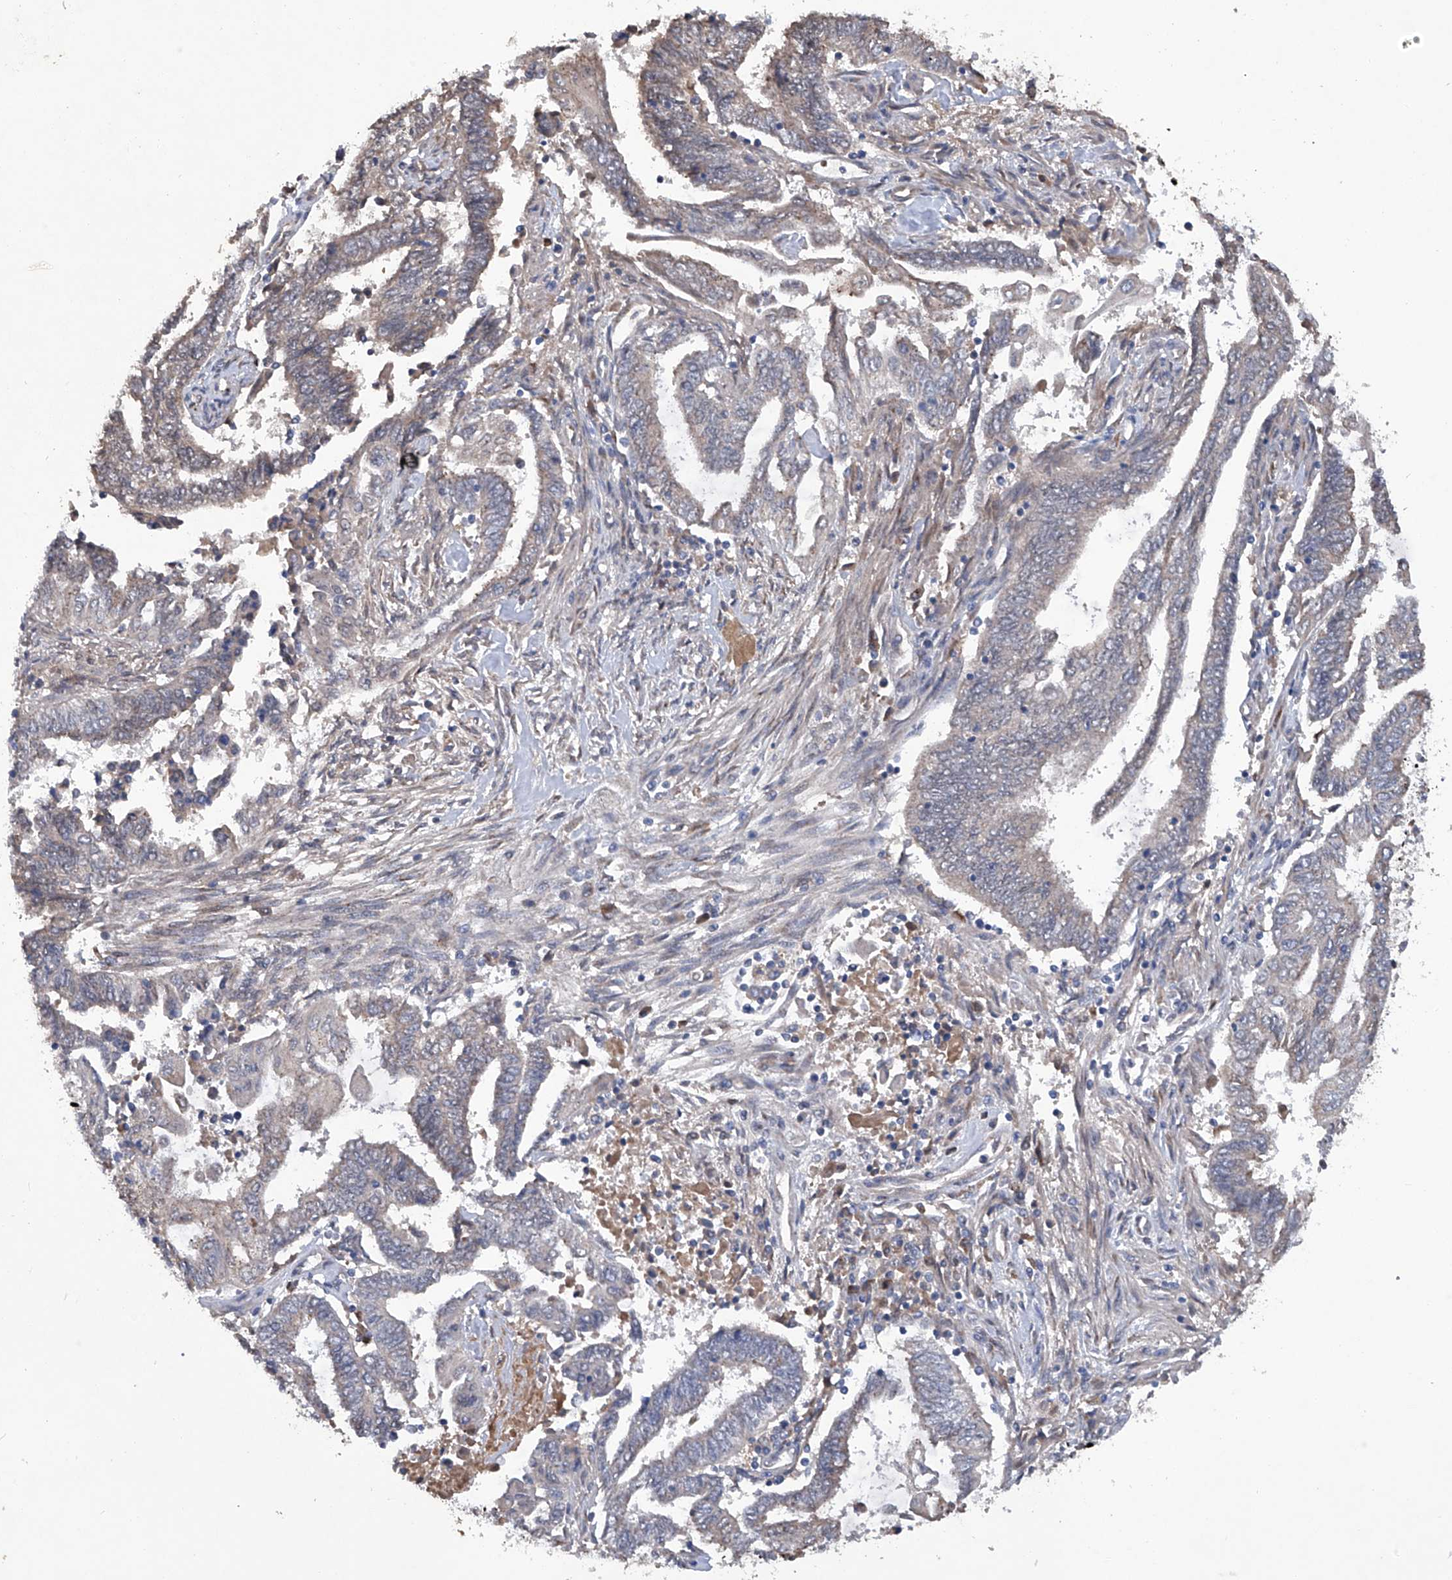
{"staining": {"intensity": "negative", "quantity": "none", "location": "none"}, "tissue": "endometrial cancer", "cell_type": "Tumor cells", "image_type": "cancer", "snomed": [{"axis": "morphology", "description": "Adenocarcinoma, NOS"}, {"axis": "topography", "description": "Uterus"}, {"axis": "topography", "description": "Endometrium"}], "caption": "Endometrial adenocarcinoma stained for a protein using immunohistochemistry exhibits no expression tumor cells.", "gene": "PCSK5", "patient": {"sex": "female", "age": 70}}